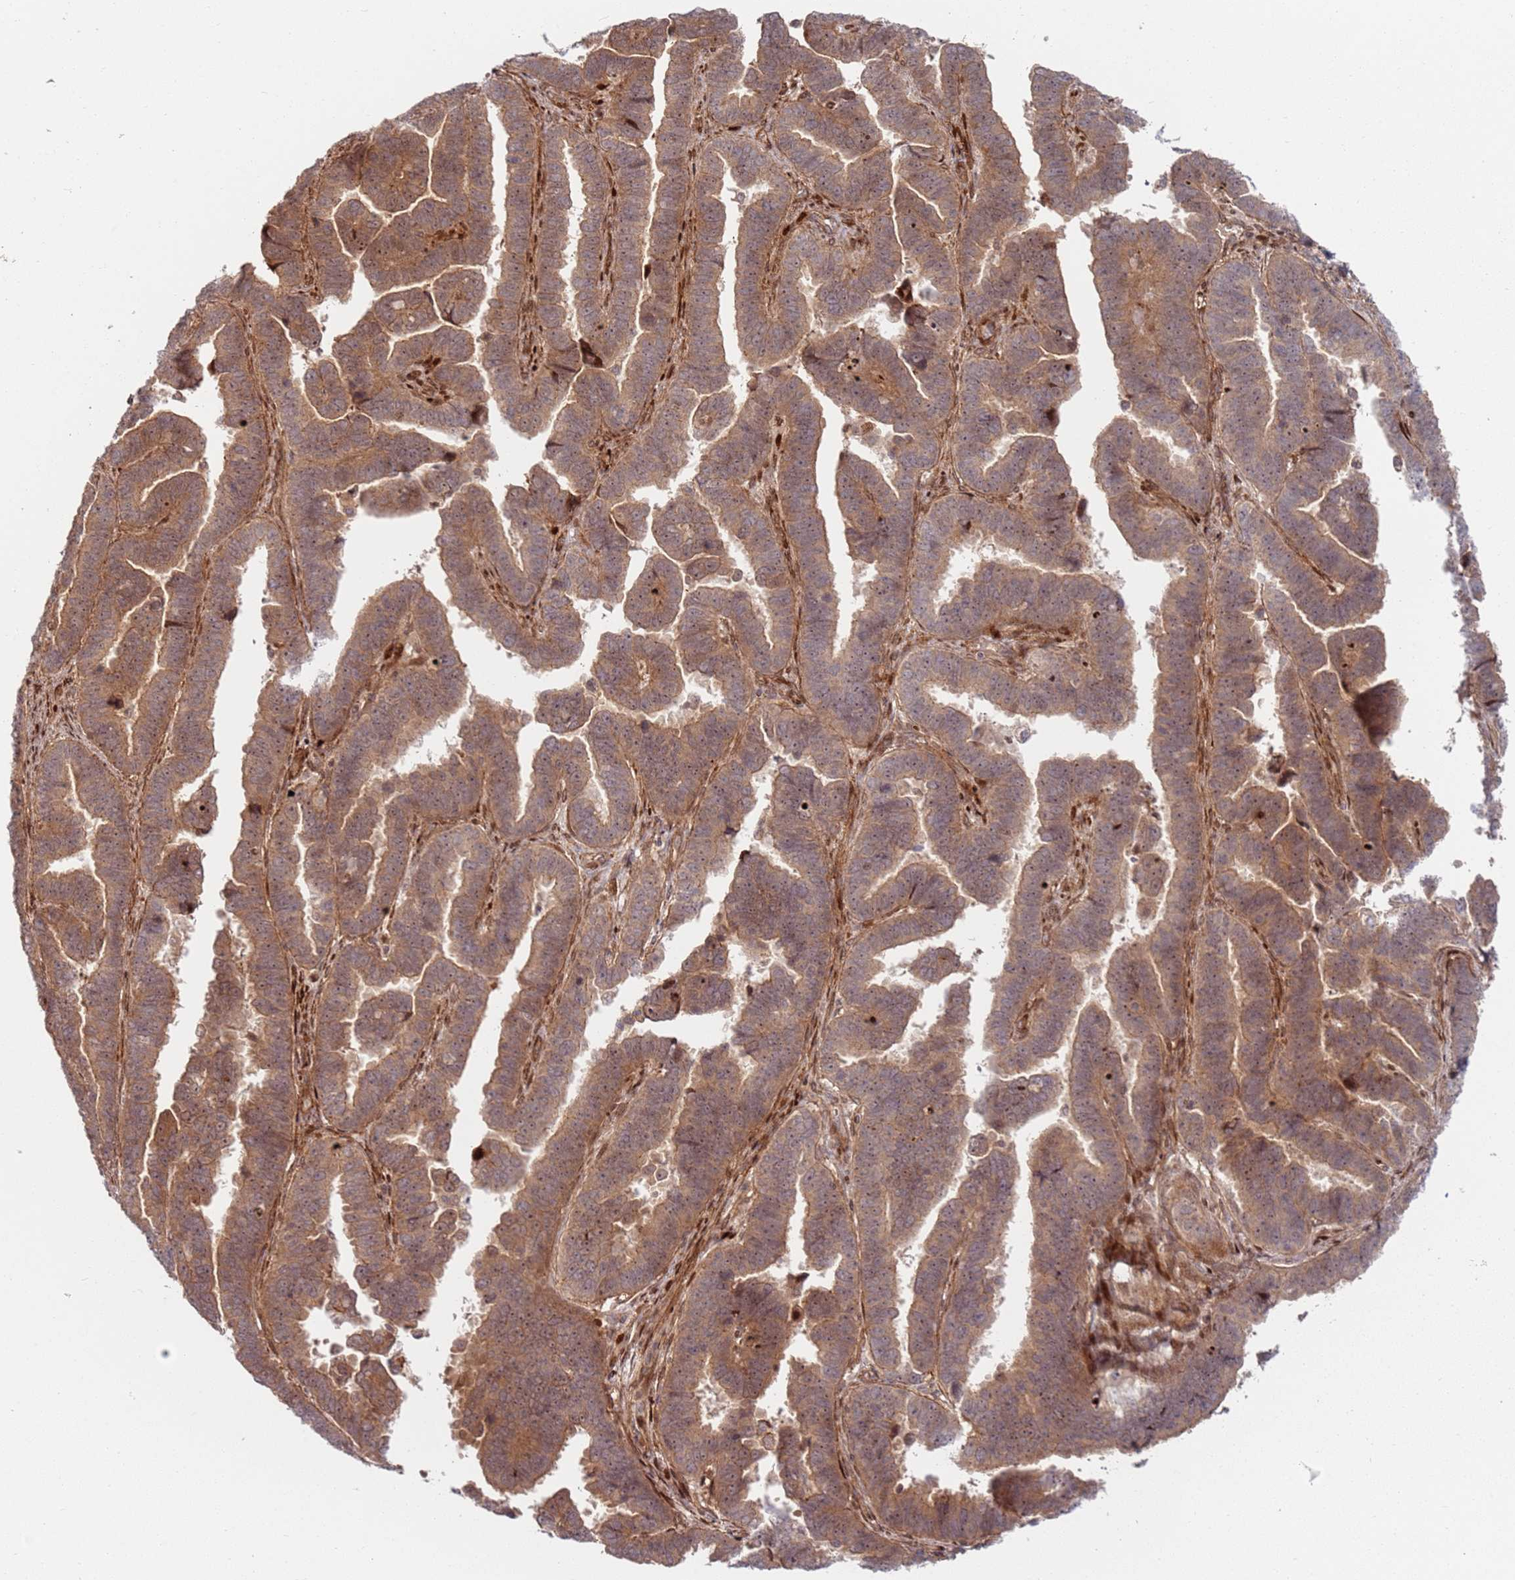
{"staining": {"intensity": "moderate", "quantity": ">75%", "location": "cytoplasmic/membranous"}, "tissue": "endometrial cancer", "cell_type": "Tumor cells", "image_type": "cancer", "snomed": [{"axis": "morphology", "description": "Adenocarcinoma, NOS"}, {"axis": "topography", "description": "Endometrium"}], "caption": "Protein expression analysis of human endometrial cancer reveals moderate cytoplasmic/membranous expression in approximately >75% of tumor cells.", "gene": "TMEM233", "patient": {"sex": "female", "age": 75}}